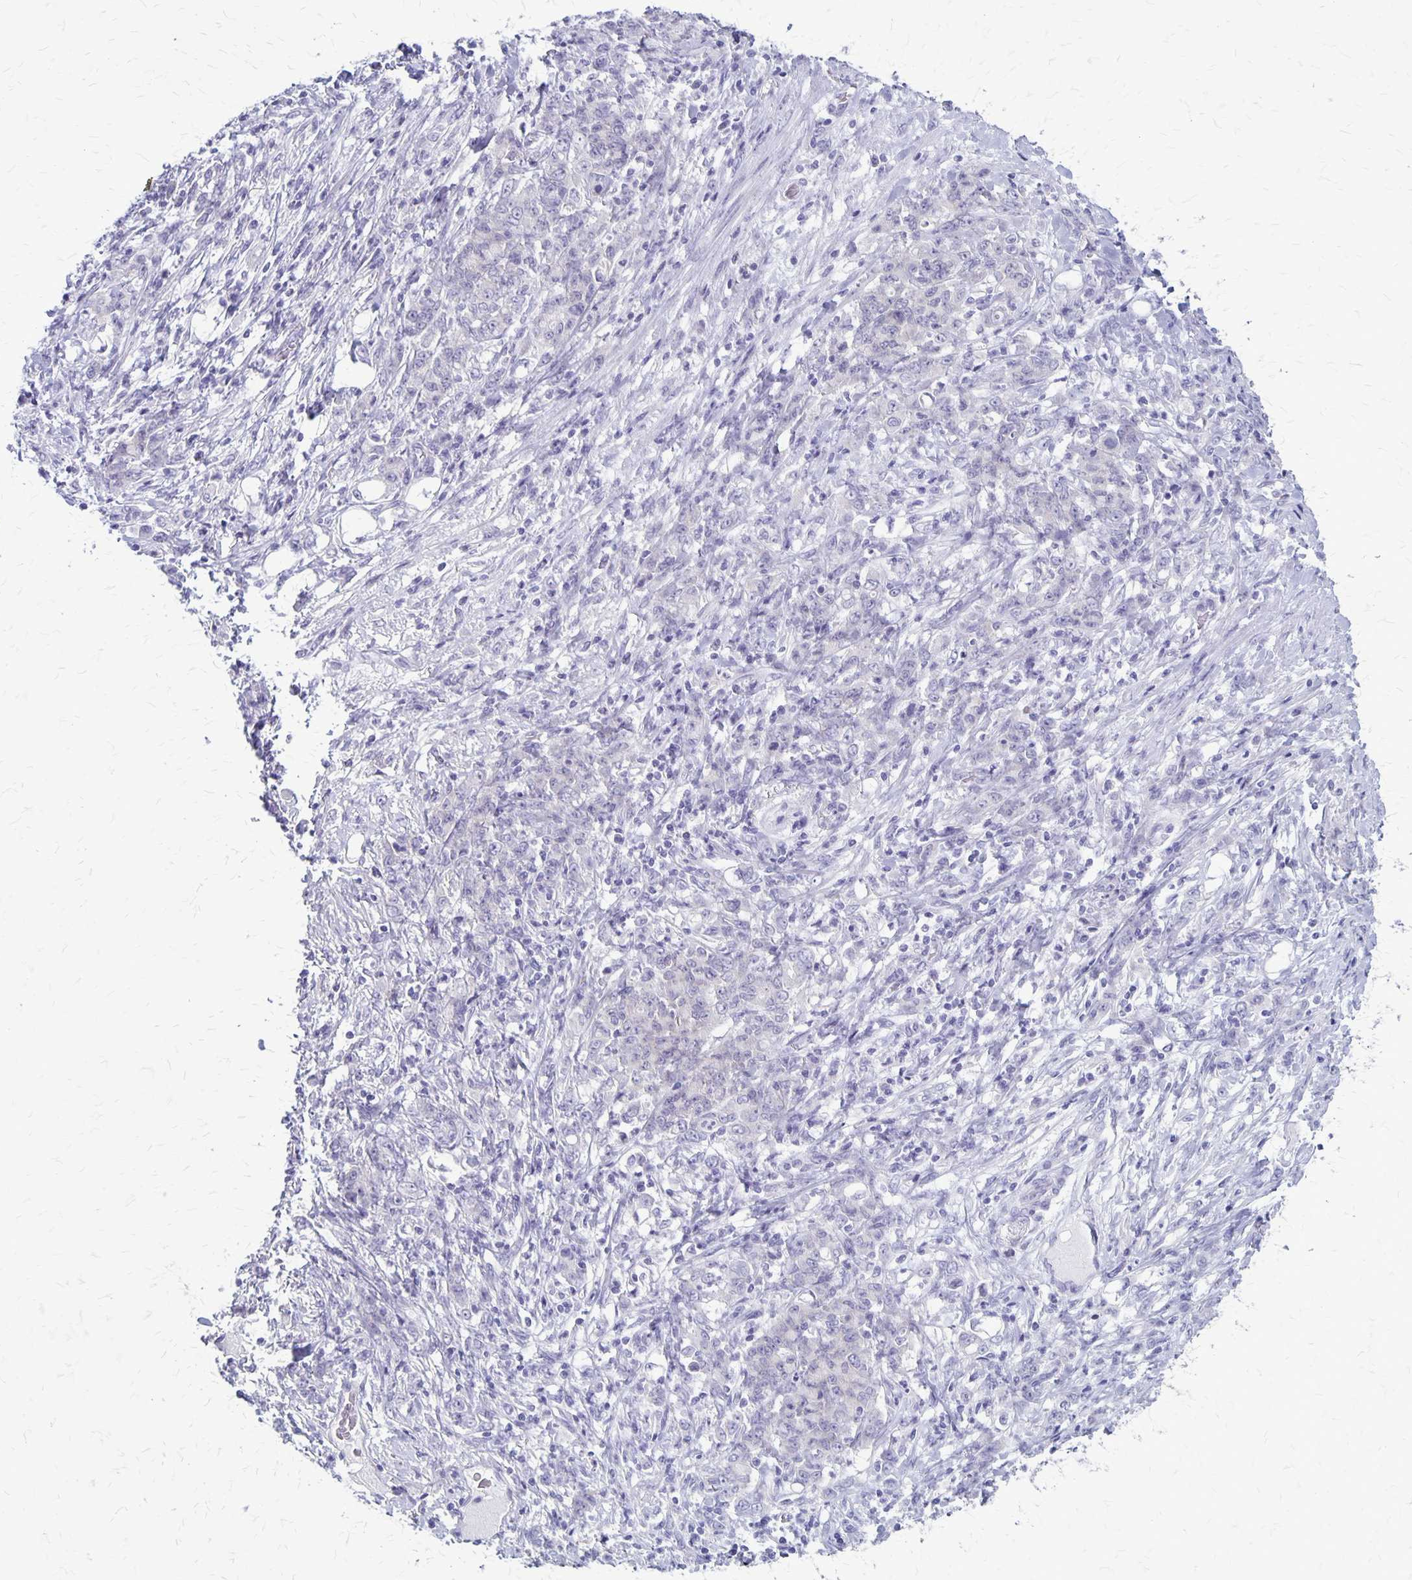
{"staining": {"intensity": "negative", "quantity": "none", "location": "none"}, "tissue": "stomach cancer", "cell_type": "Tumor cells", "image_type": "cancer", "snomed": [{"axis": "morphology", "description": "Adenocarcinoma, NOS"}, {"axis": "topography", "description": "Stomach"}], "caption": "A high-resolution image shows immunohistochemistry (IHC) staining of adenocarcinoma (stomach), which reveals no significant positivity in tumor cells.", "gene": "PLXNB3", "patient": {"sex": "female", "age": 79}}